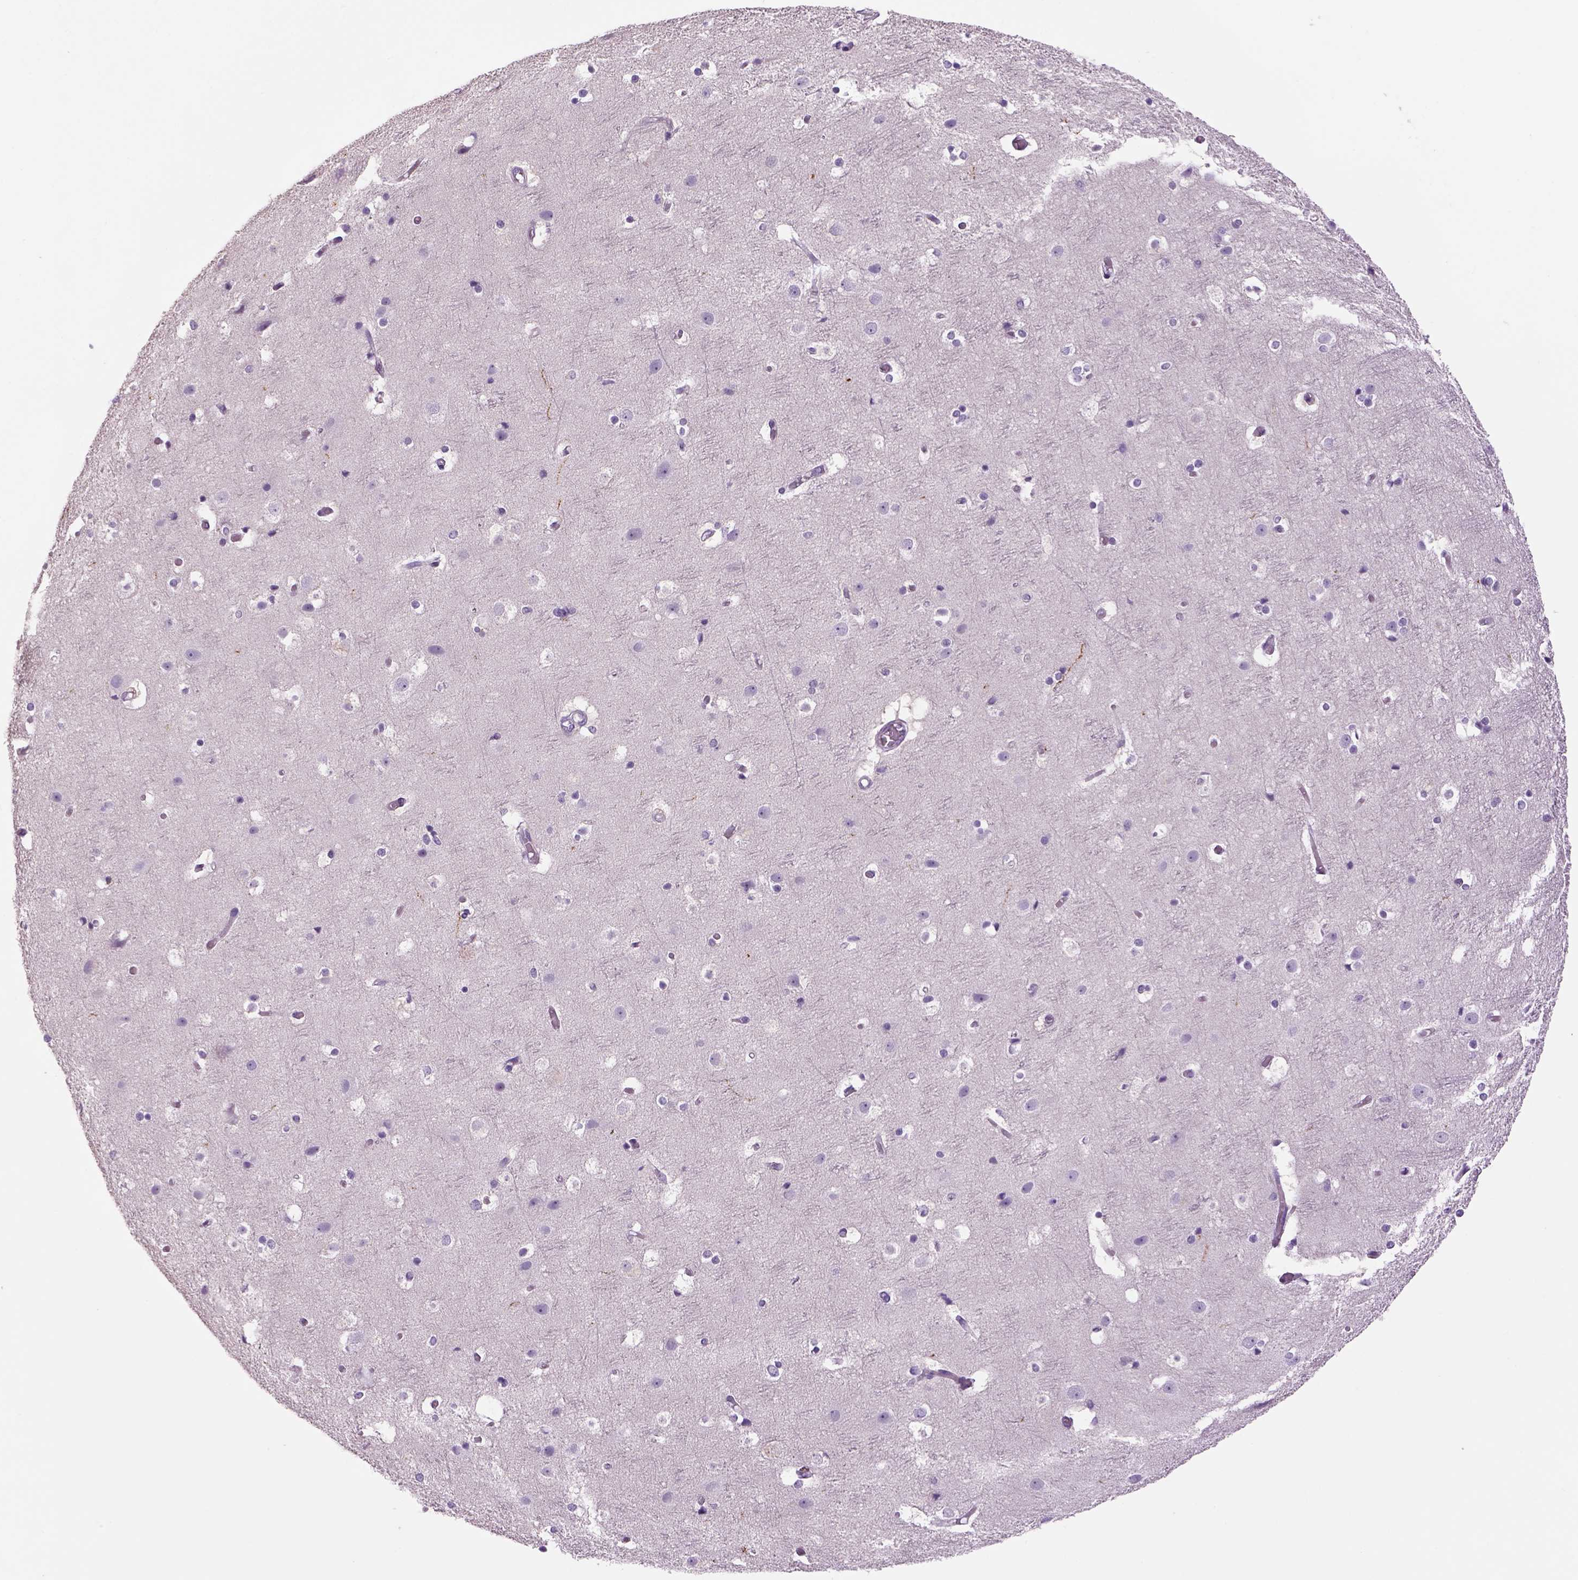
{"staining": {"intensity": "negative", "quantity": "none", "location": "none"}, "tissue": "cerebral cortex", "cell_type": "Endothelial cells", "image_type": "normal", "snomed": [{"axis": "morphology", "description": "Normal tissue, NOS"}, {"axis": "topography", "description": "Cerebral cortex"}], "caption": "This image is of benign cerebral cortex stained with IHC to label a protein in brown with the nuclei are counter-stained blue. There is no expression in endothelial cells. Brightfield microscopy of immunohistochemistry stained with DAB (brown) and hematoxylin (blue), captured at high magnification.", "gene": "DBH", "patient": {"sex": "female", "age": 52}}